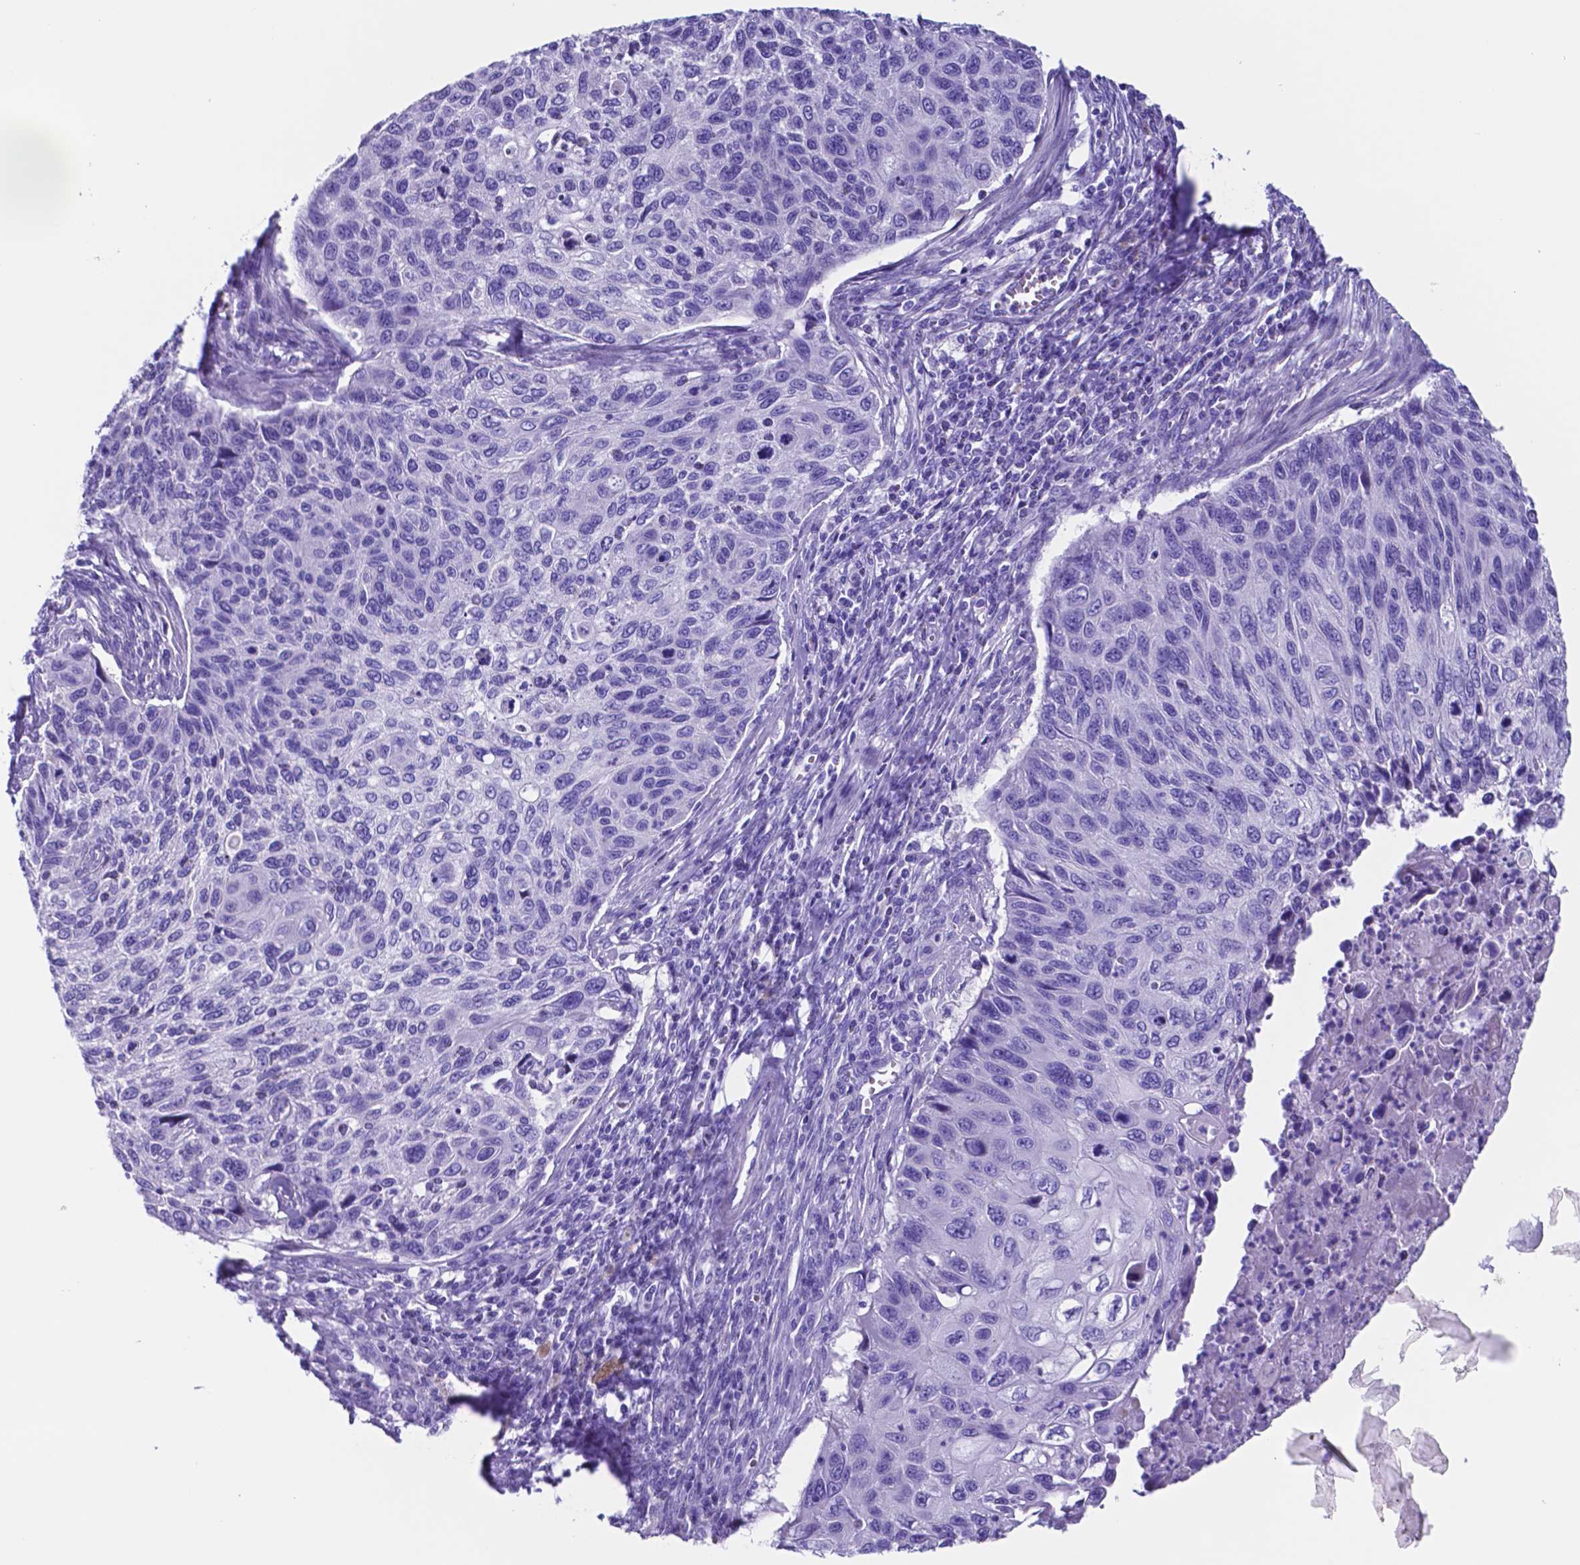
{"staining": {"intensity": "negative", "quantity": "none", "location": "none"}, "tissue": "cervical cancer", "cell_type": "Tumor cells", "image_type": "cancer", "snomed": [{"axis": "morphology", "description": "Squamous cell carcinoma, NOS"}, {"axis": "topography", "description": "Cervix"}], "caption": "Tumor cells are negative for protein expression in human squamous cell carcinoma (cervical).", "gene": "DNAAF8", "patient": {"sex": "female", "age": 70}}